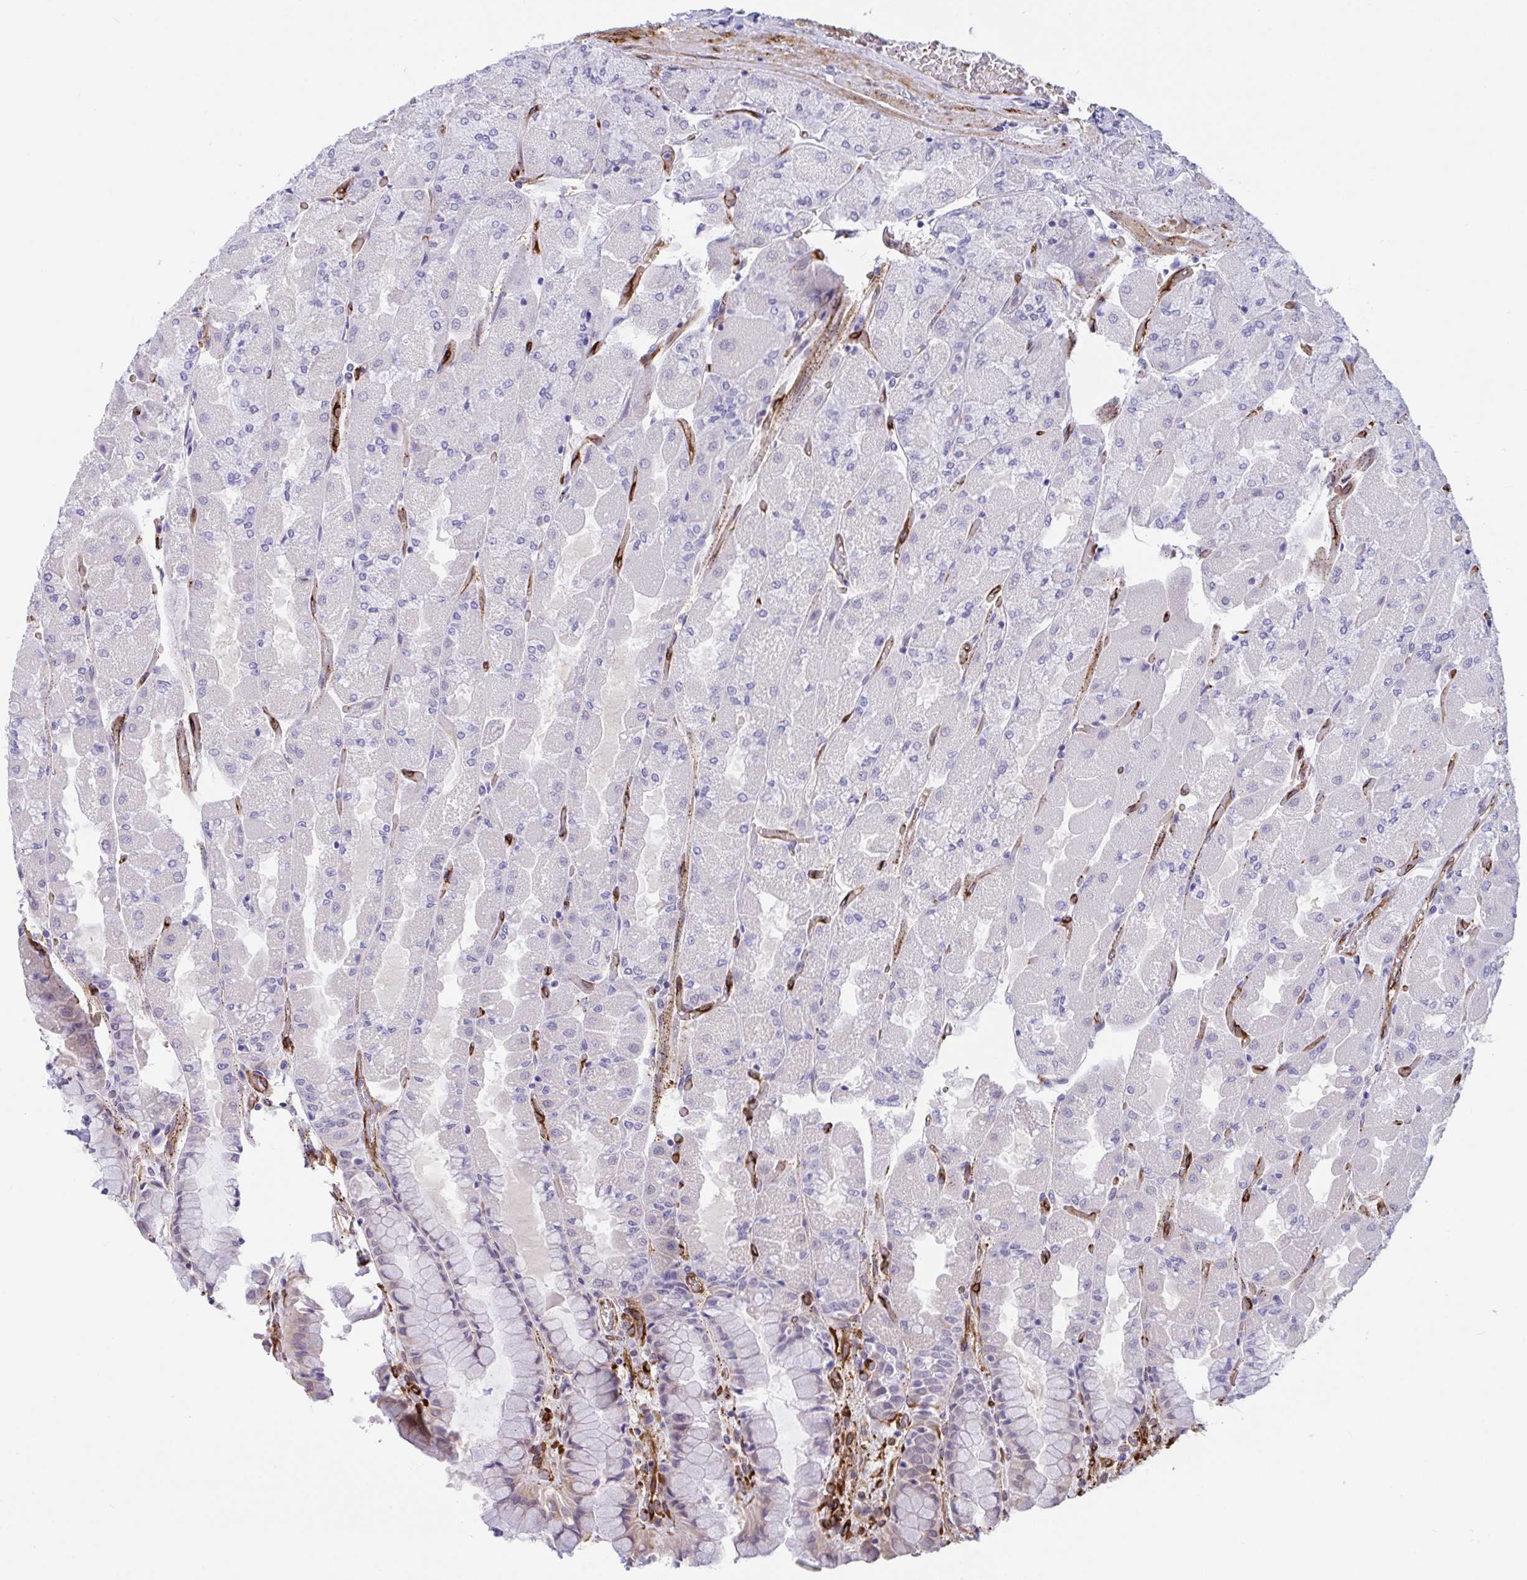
{"staining": {"intensity": "negative", "quantity": "none", "location": "none"}, "tissue": "stomach", "cell_type": "Glandular cells", "image_type": "normal", "snomed": [{"axis": "morphology", "description": "Normal tissue, NOS"}, {"axis": "topography", "description": "Stomach"}], "caption": "DAB (3,3'-diaminobenzidine) immunohistochemical staining of unremarkable human stomach displays no significant expression in glandular cells.", "gene": "EML1", "patient": {"sex": "female", "age": 61}}